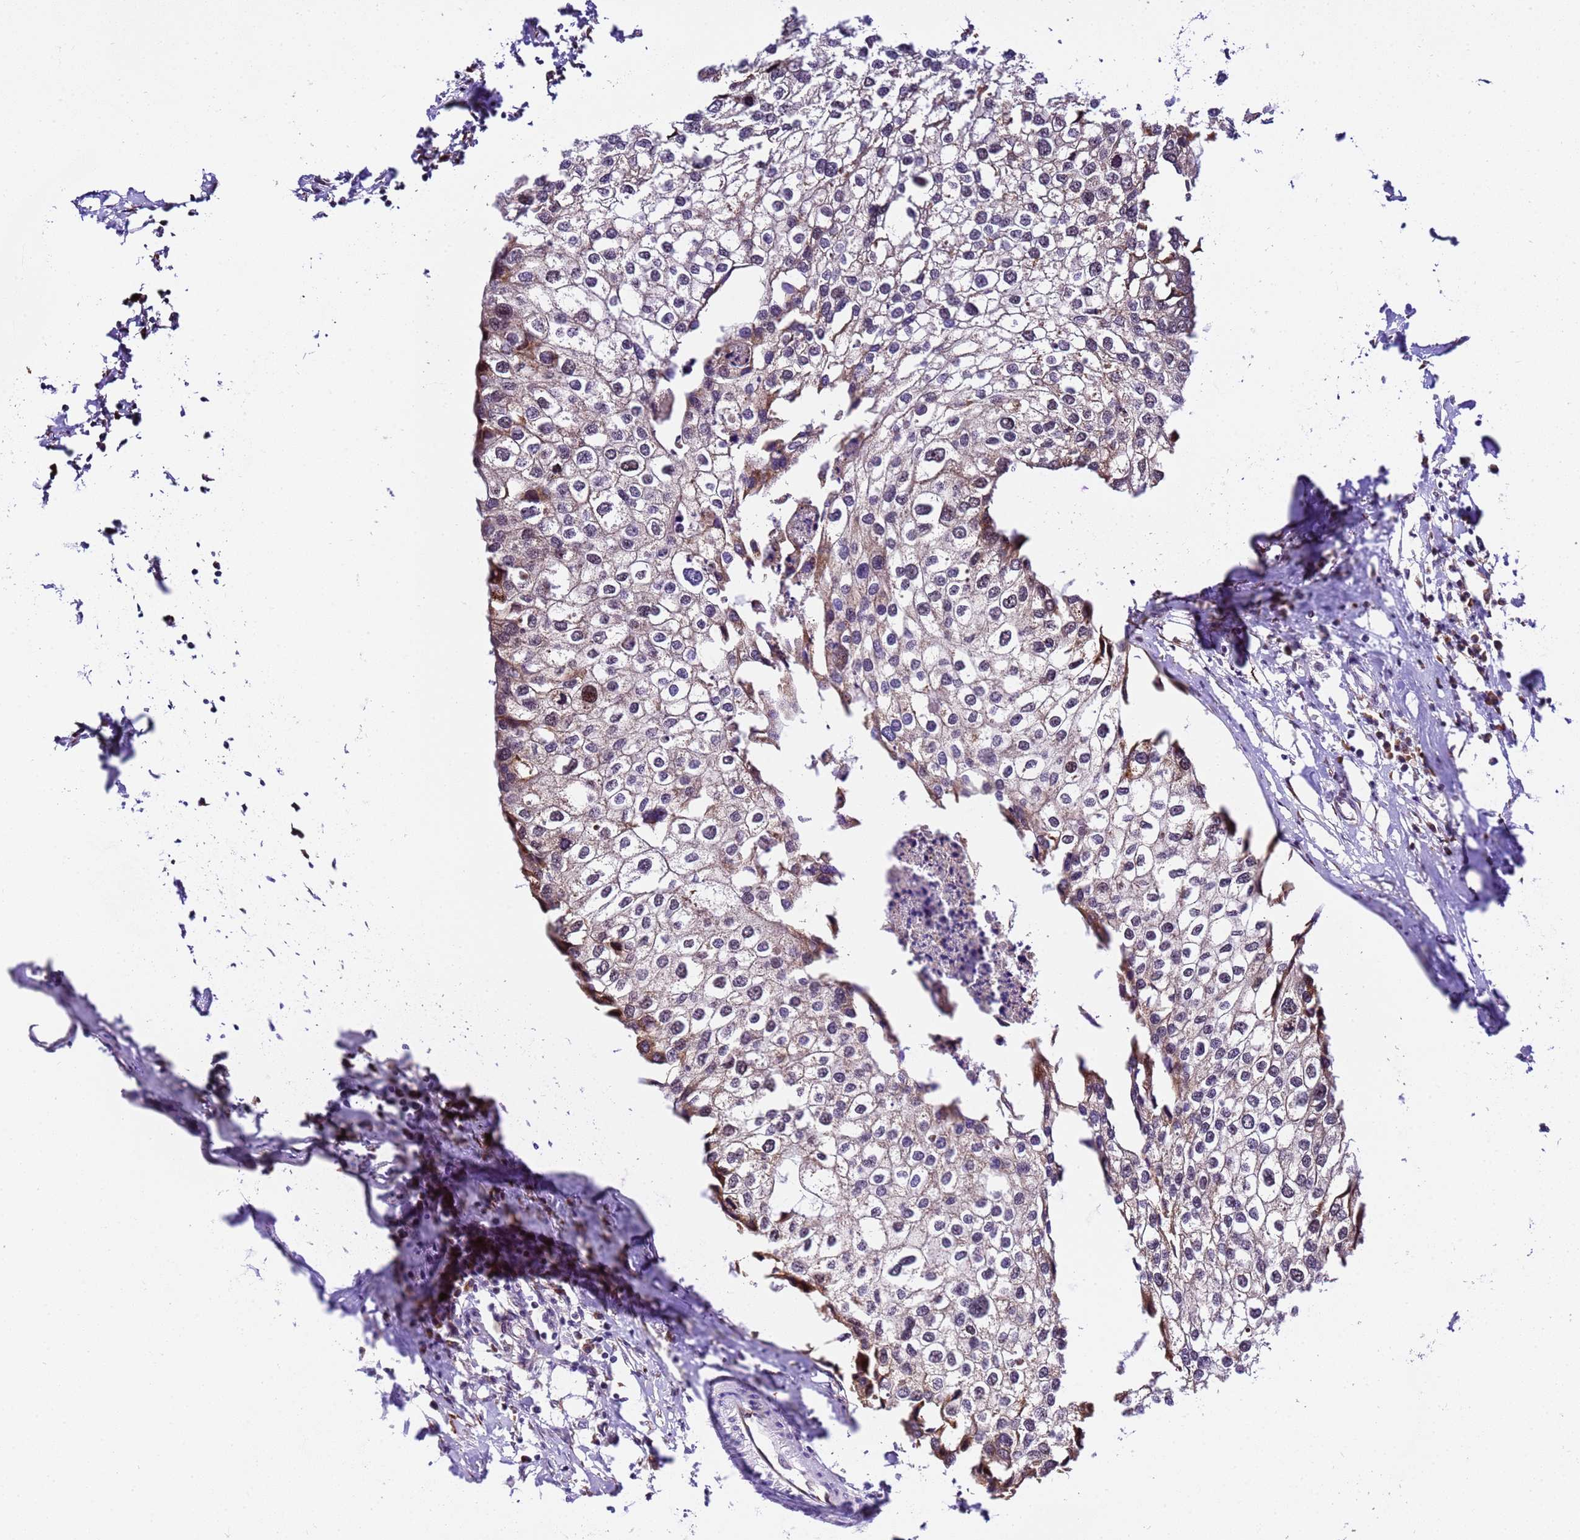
{"staining": {"intensity": "weak", "quantity": "<25%", "location": "cytoplasmic/membranous,nuclear"}, "tissue": "urothelial cancer", "cell_type": "Tumor cells", "image_type": "cancer", "snomed": [{"axis": "morphology", "description": "Urothelial carcinoma, High grade"}, {"axis": "topography", "description": "Urinary bladder"}], "caption": "Tumor cells are negative for brown protein staining in urothelial cancer.", "gene": "SLX4IP", "patient": {"sex": "male", "age": 64}}